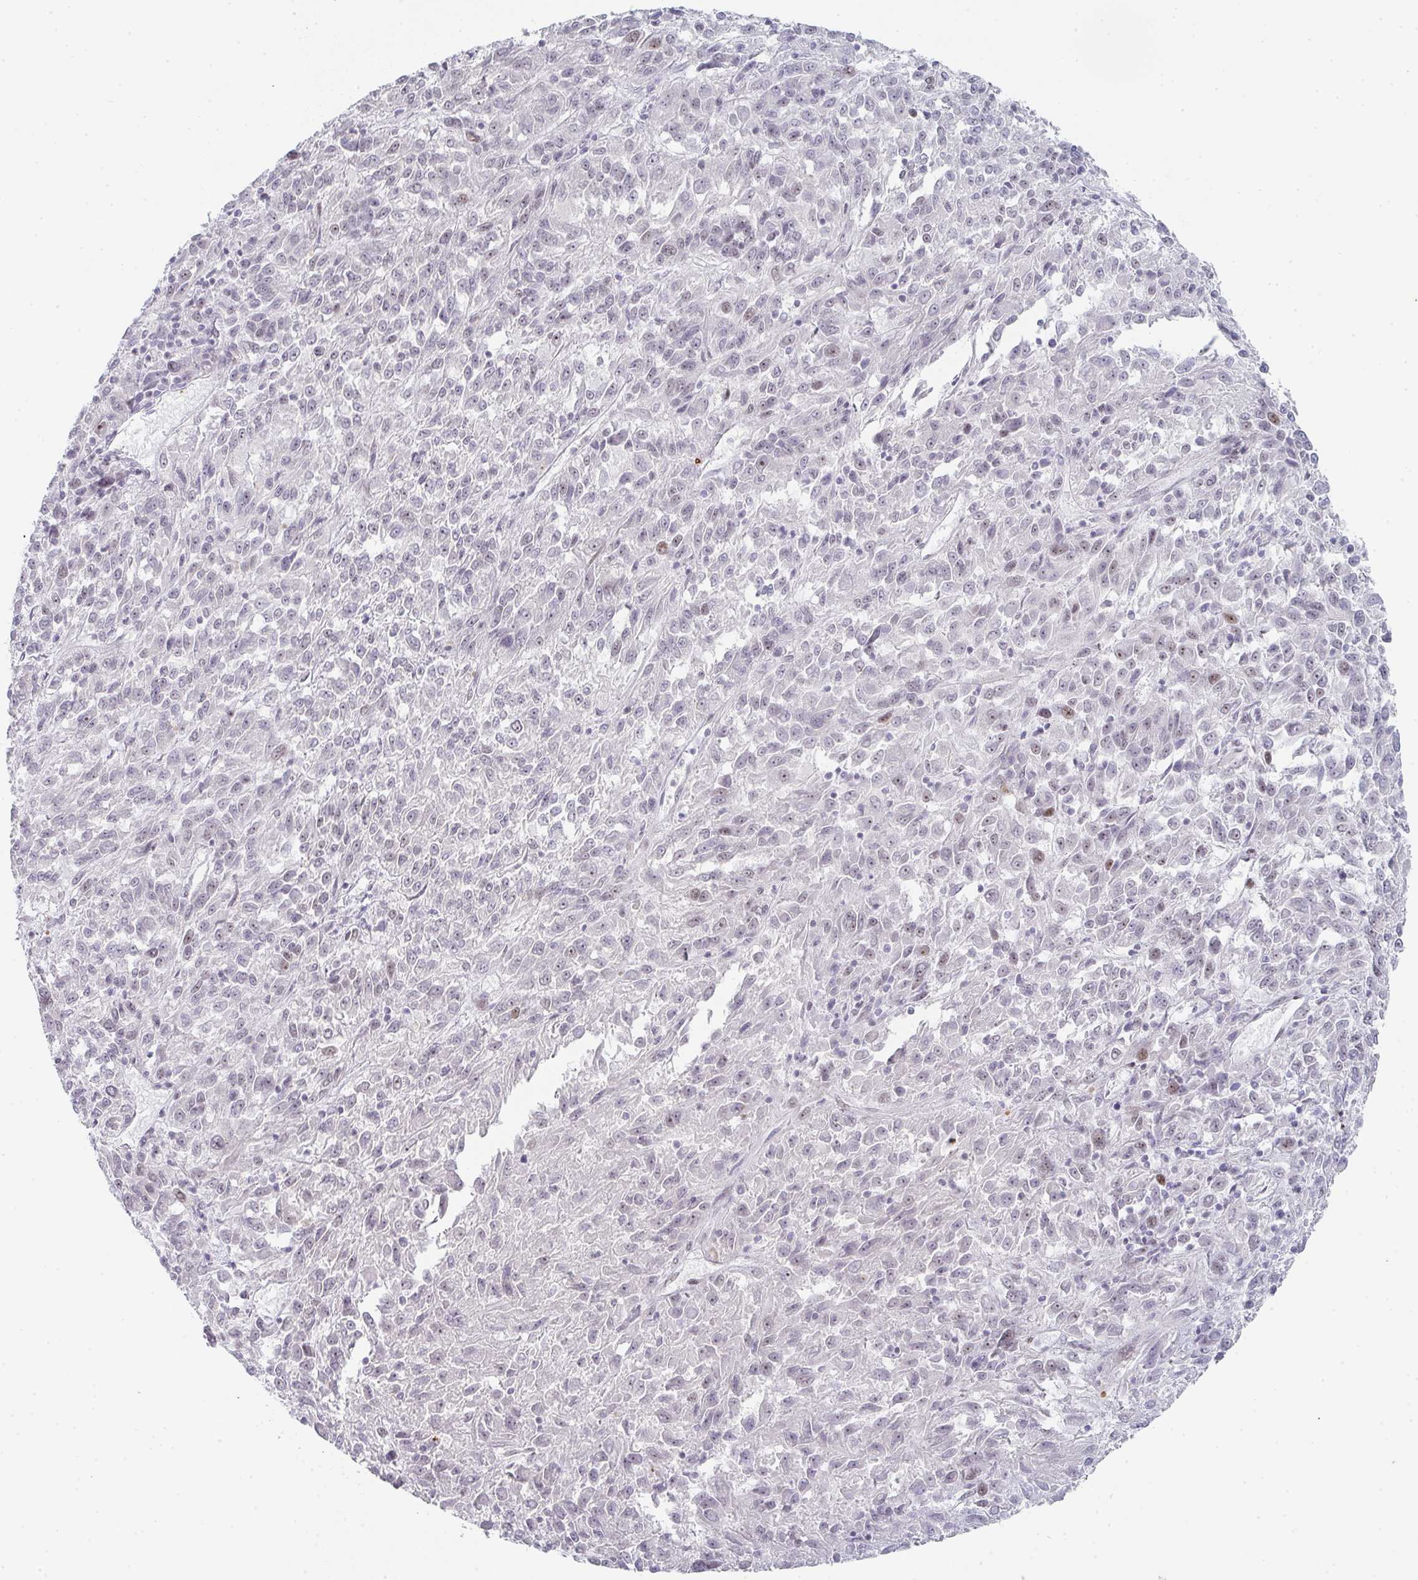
{"staining": {"intensity": "negative", "quantity": "none", "location": "none"}, "tissue": "melanoma", "cell_type": "Tumor cells", "image_type": "cancer", "snomed": [{"axis": "morphology", "description": "Malignant melanoma, Metastatic site"}, {"axis": "topography", "description": "Lung"}], "caption": "Immunohistochemical staining of human melanoma reveals no significant staining in tumor cells. (IHC, brightfield microscopy, high magnification).", "gene": "POU2AF2", "patient": {"sex": "male", "age": 64}}